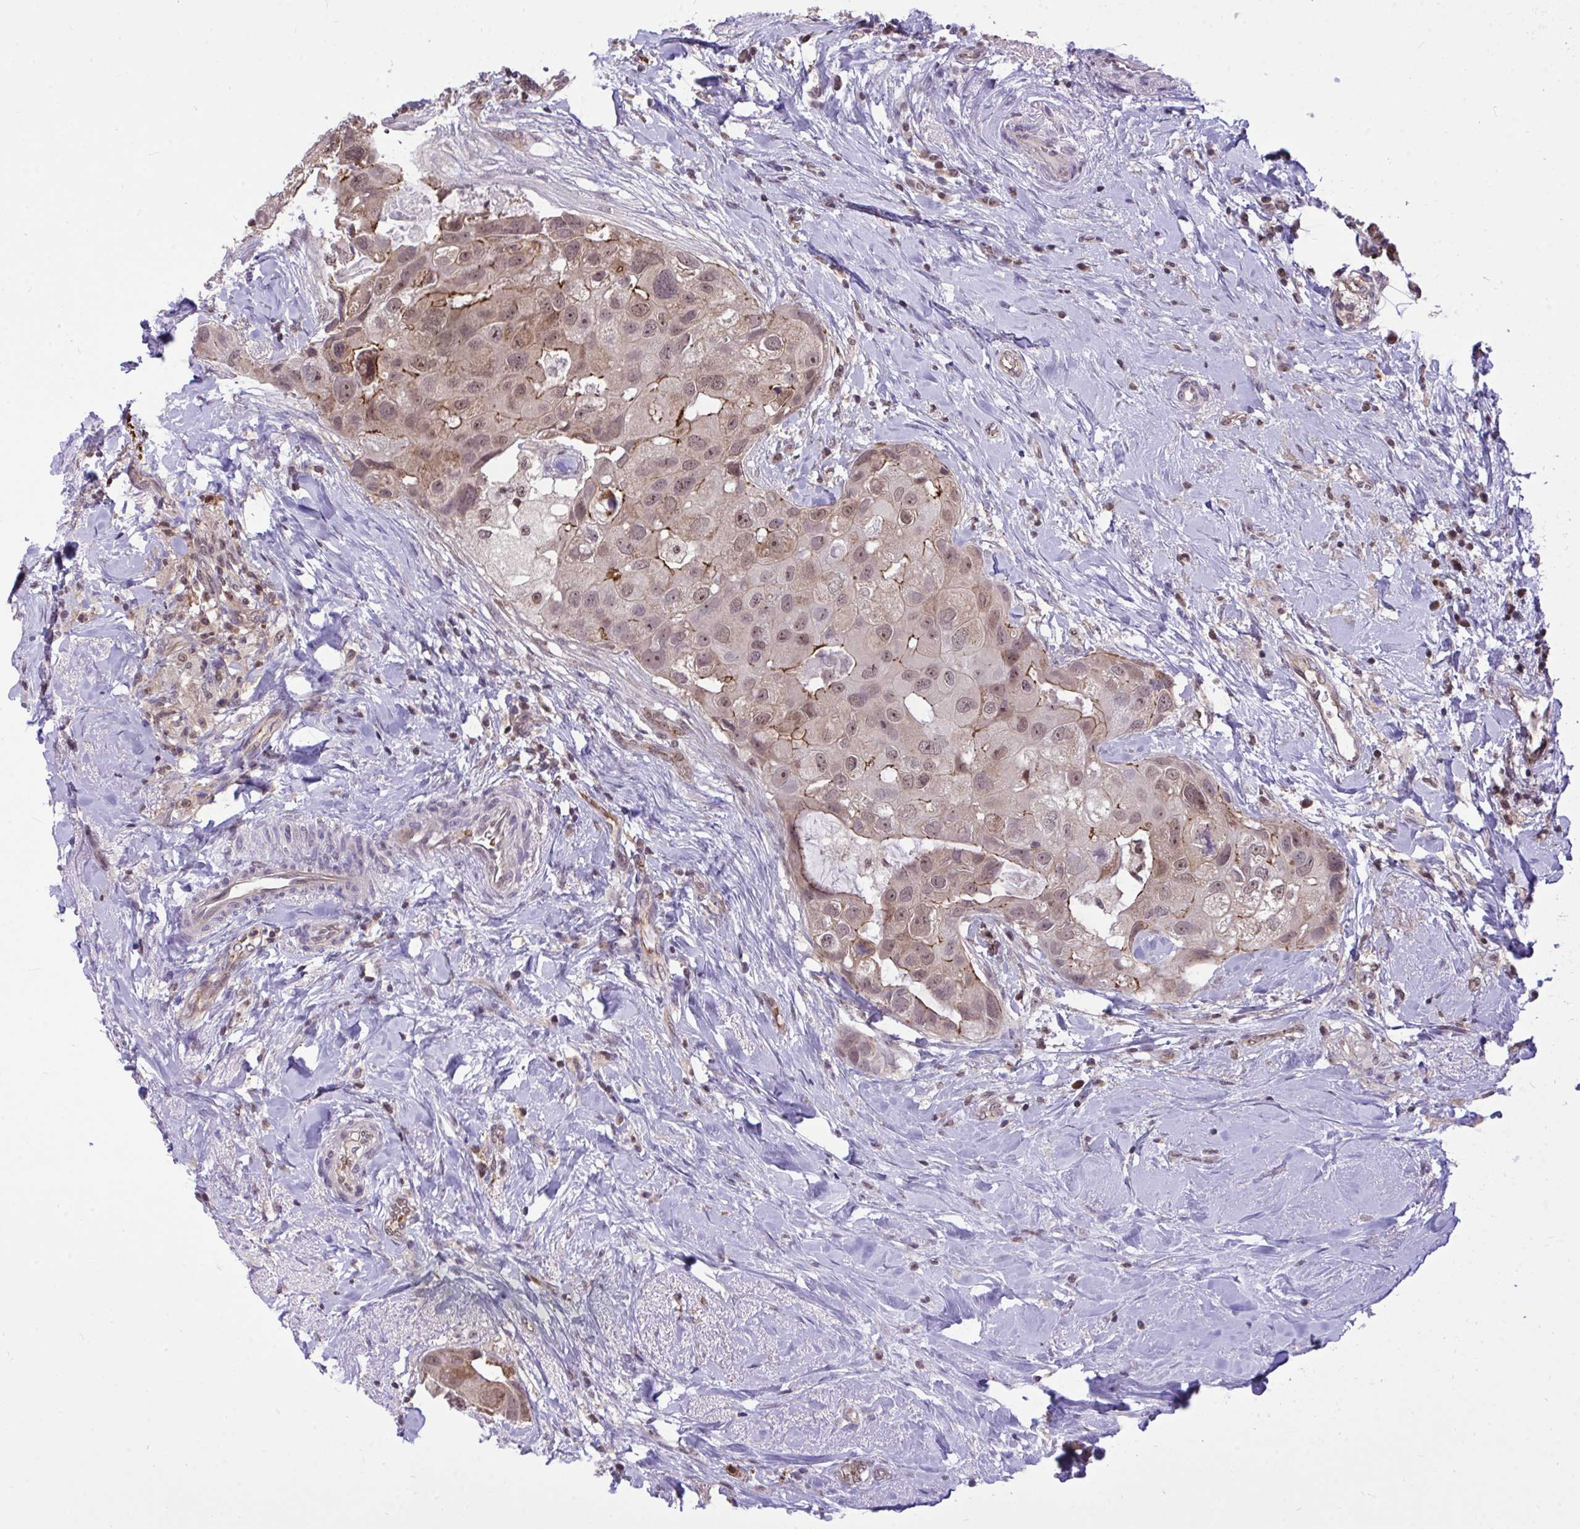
{"staining": {"intensity": "weak", "quantity": ">75%", "location": "cytoplasmic/membranous,nuclear"}, "tissue": "breast cancer", "cell_type": "Tumor cells", "image_type": "cancer", "snomed": [{"axis": "morphology", "description": "Duct carcinoma"}, {"axis": "topography", "description": "Breast"}], "caption": "Breast invasive ductal carcinoma stained for a protein exhibits weak cytoplasmic/membranous and nuclear positivity in tumor cells. Nuclei are stained in blue.", "gene": "PPP1CA", "patient": {"sex": "female", "age": 43}}